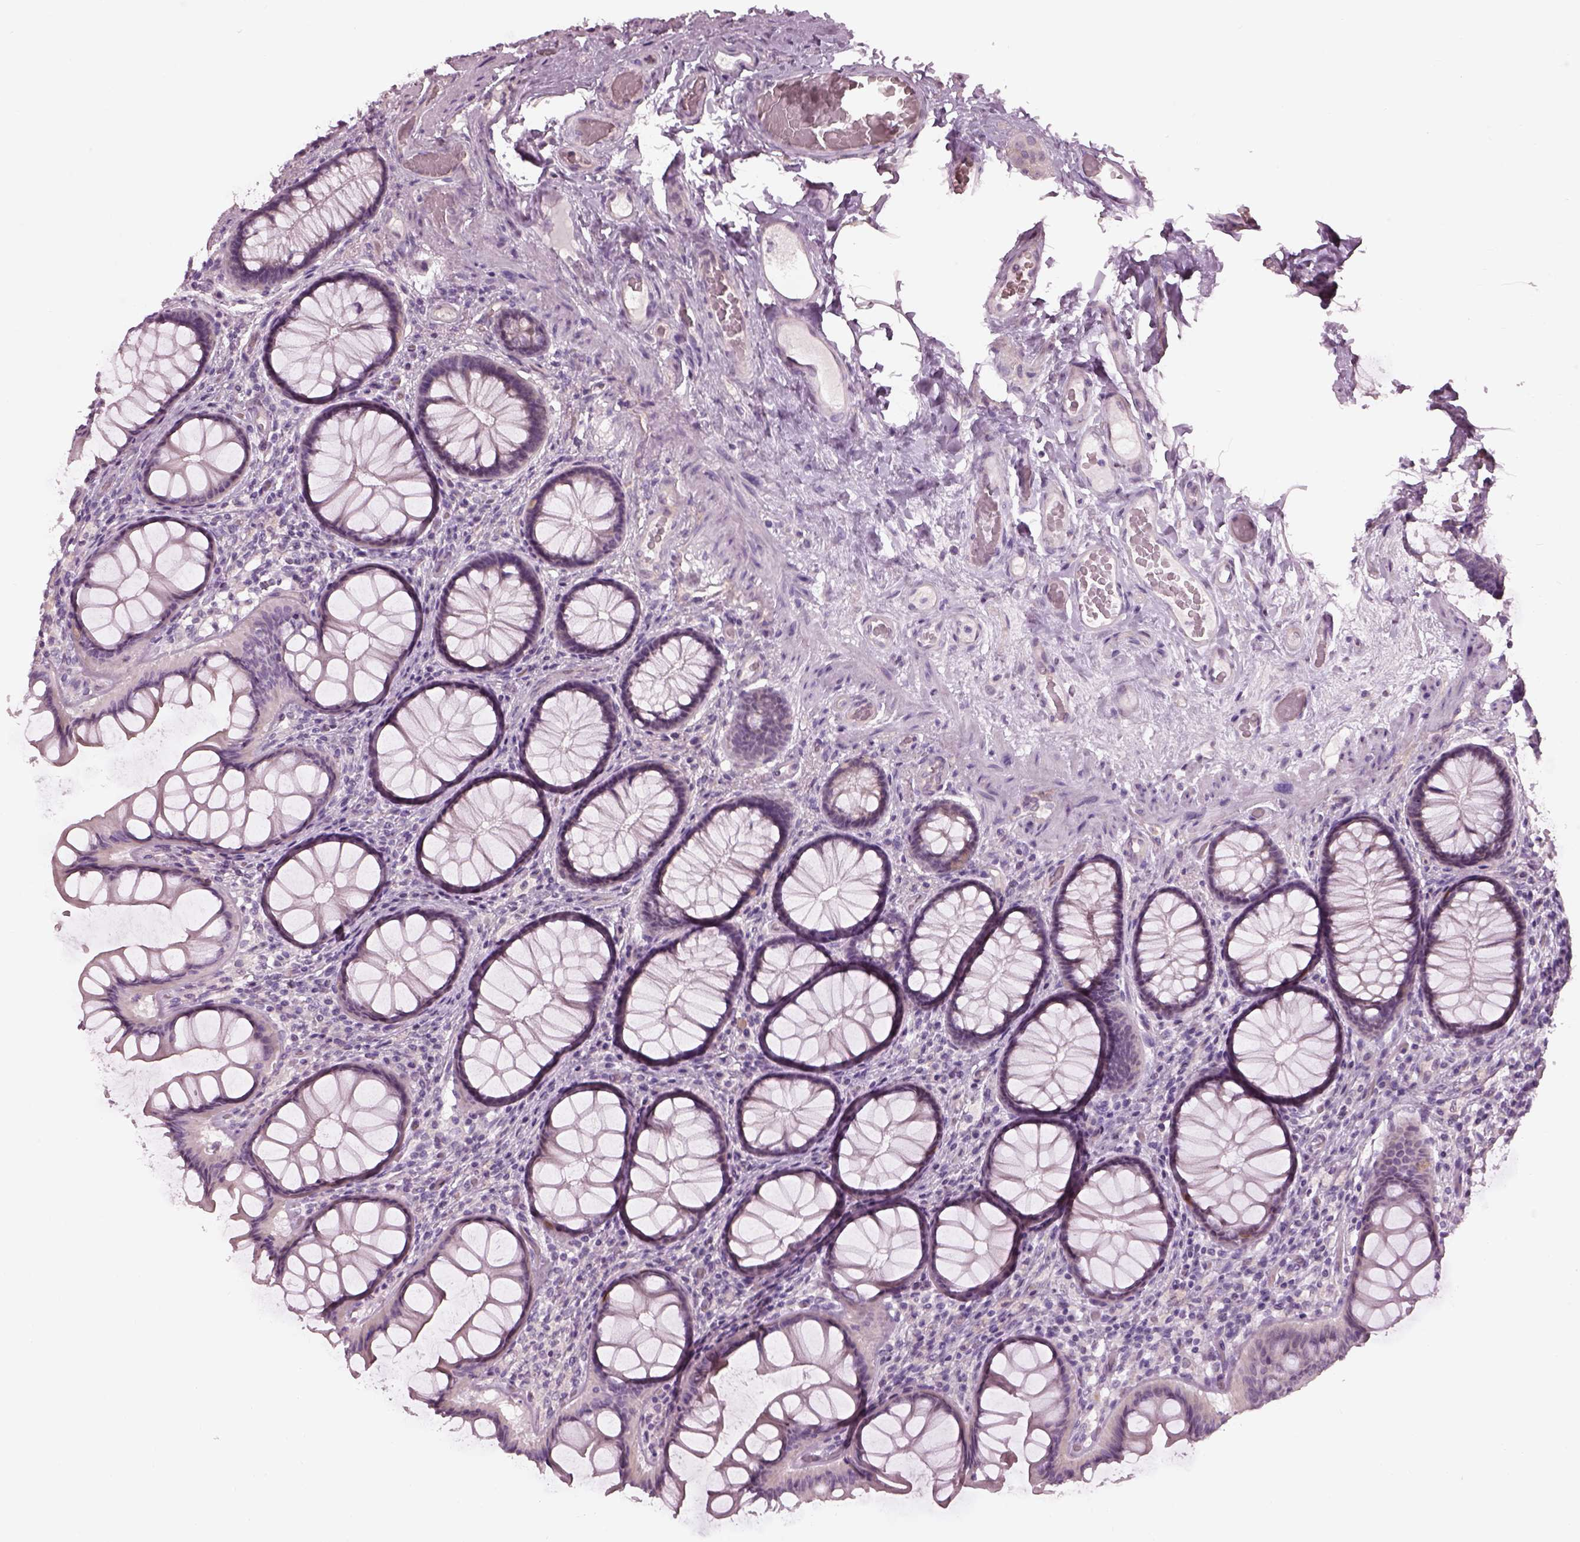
{"staining": {"intensity": "negative", "quantity": "none", "location": "none"}, "tissue": "colon", "cell_type": "Endothelial cells", "image_type": "normal", "snomed": [{"axis": "morphology", "description": "Normal tissue, NOS"}, {"axis": "topography", "description": "Colon"}], "caption": "A histopathology image of colon stained for a protein displays no brown staining in endothelial cells. The staining was performed using DAB (3,3'-diaminobenzidine) to visualize the protein expression in brown, while the nuclei were stained in blue with hematoxylin (Magnification: 20x).", "gene": "CACNG4", "patient": {"sex": "female", "age": 65}}